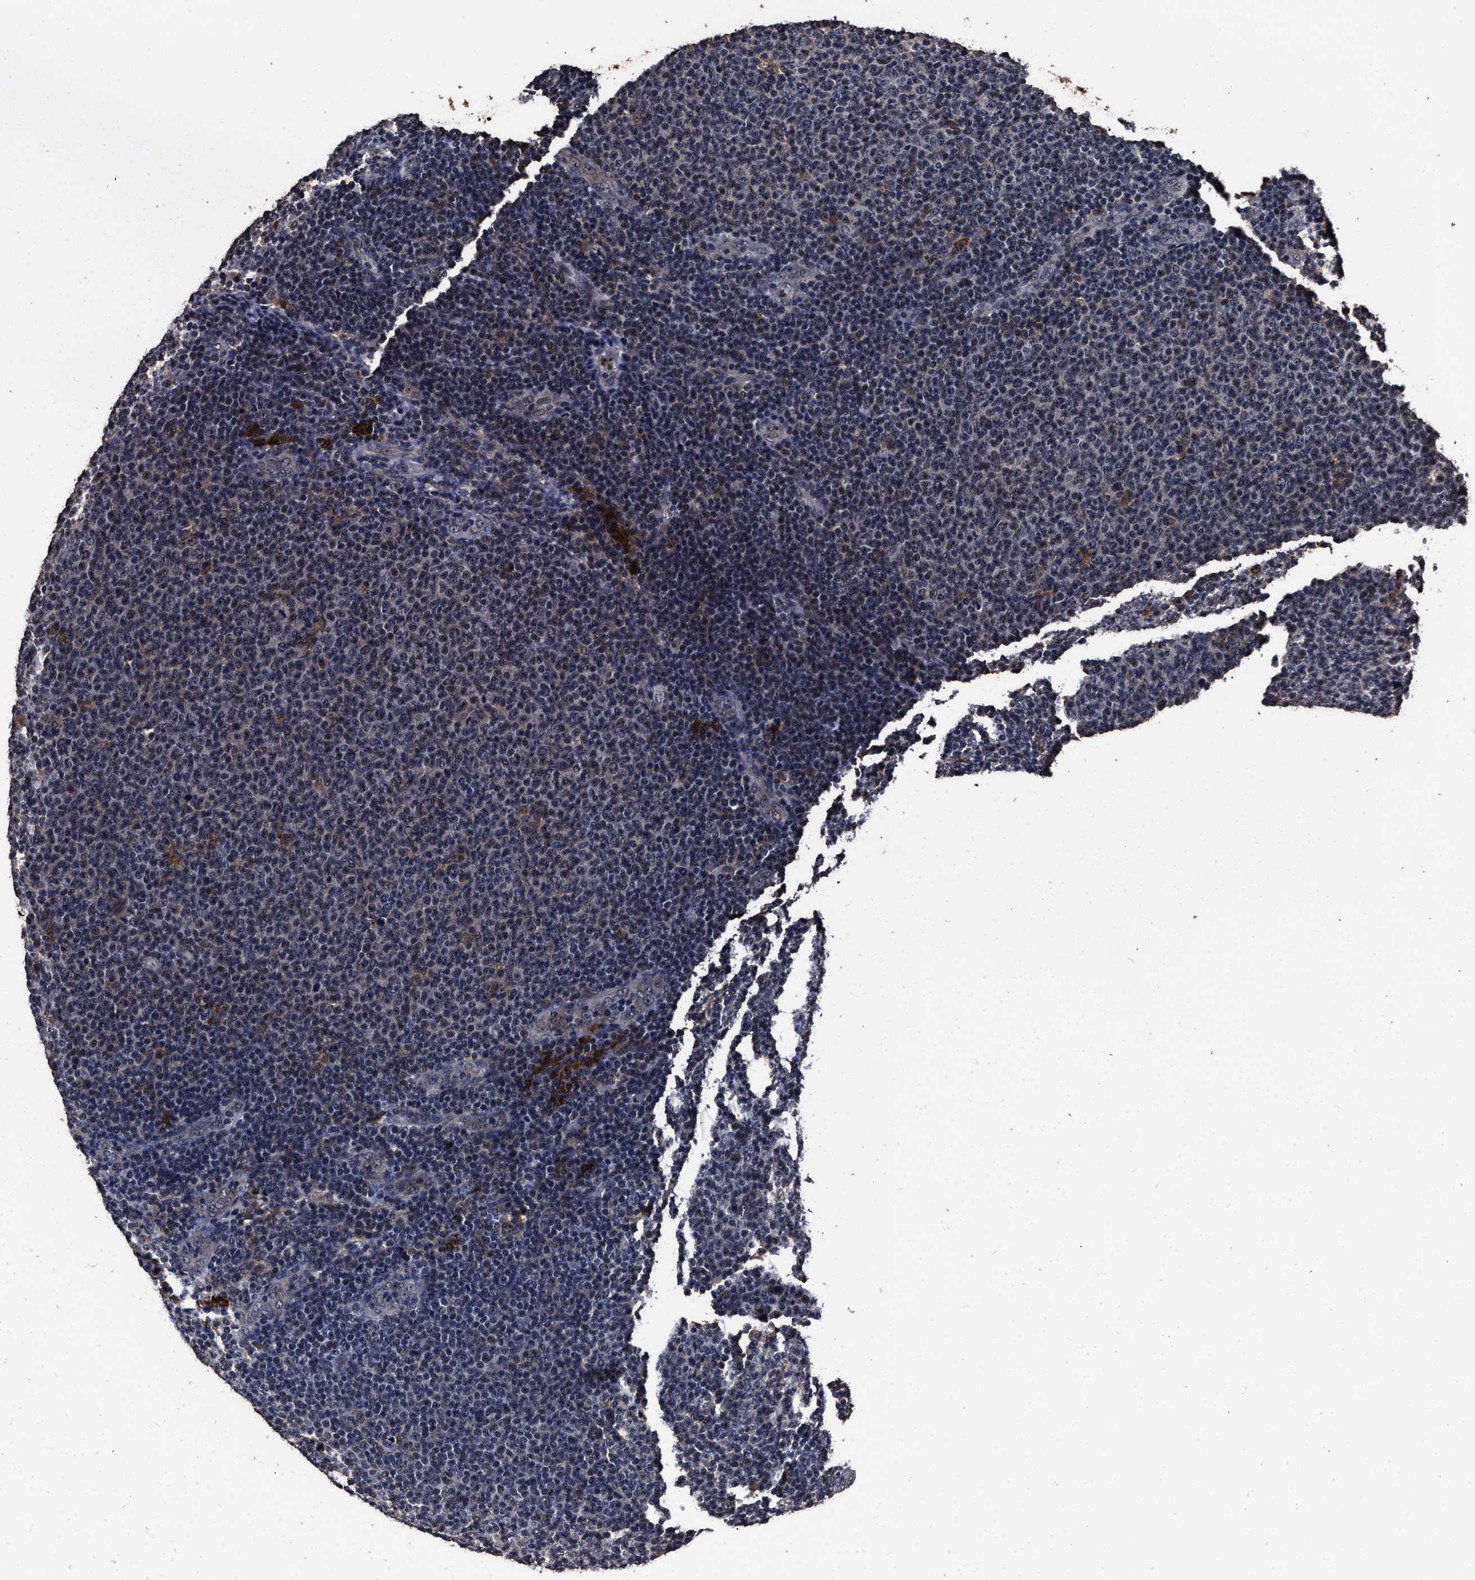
{"staining": {"intensity": "negative", "quantity": "none", "location": "none"}, "tissue": "lymphoma", "cell_type": "Tumor cells", "image_type": "cancer", "snomed": [{"axis": "morphology", "description": "Malignant lymphoma, non-Hodgkin's type, Low grade"}, {"axis": "topography", "description": "Lymph node"}], "caption": "Tumor cells are negative for brown protein staining in malignant lymphoma, non-Hodgkin's type (low-grade).", "gene": "RSBN1L", "patient": {"sex": "male", "age": 66}}